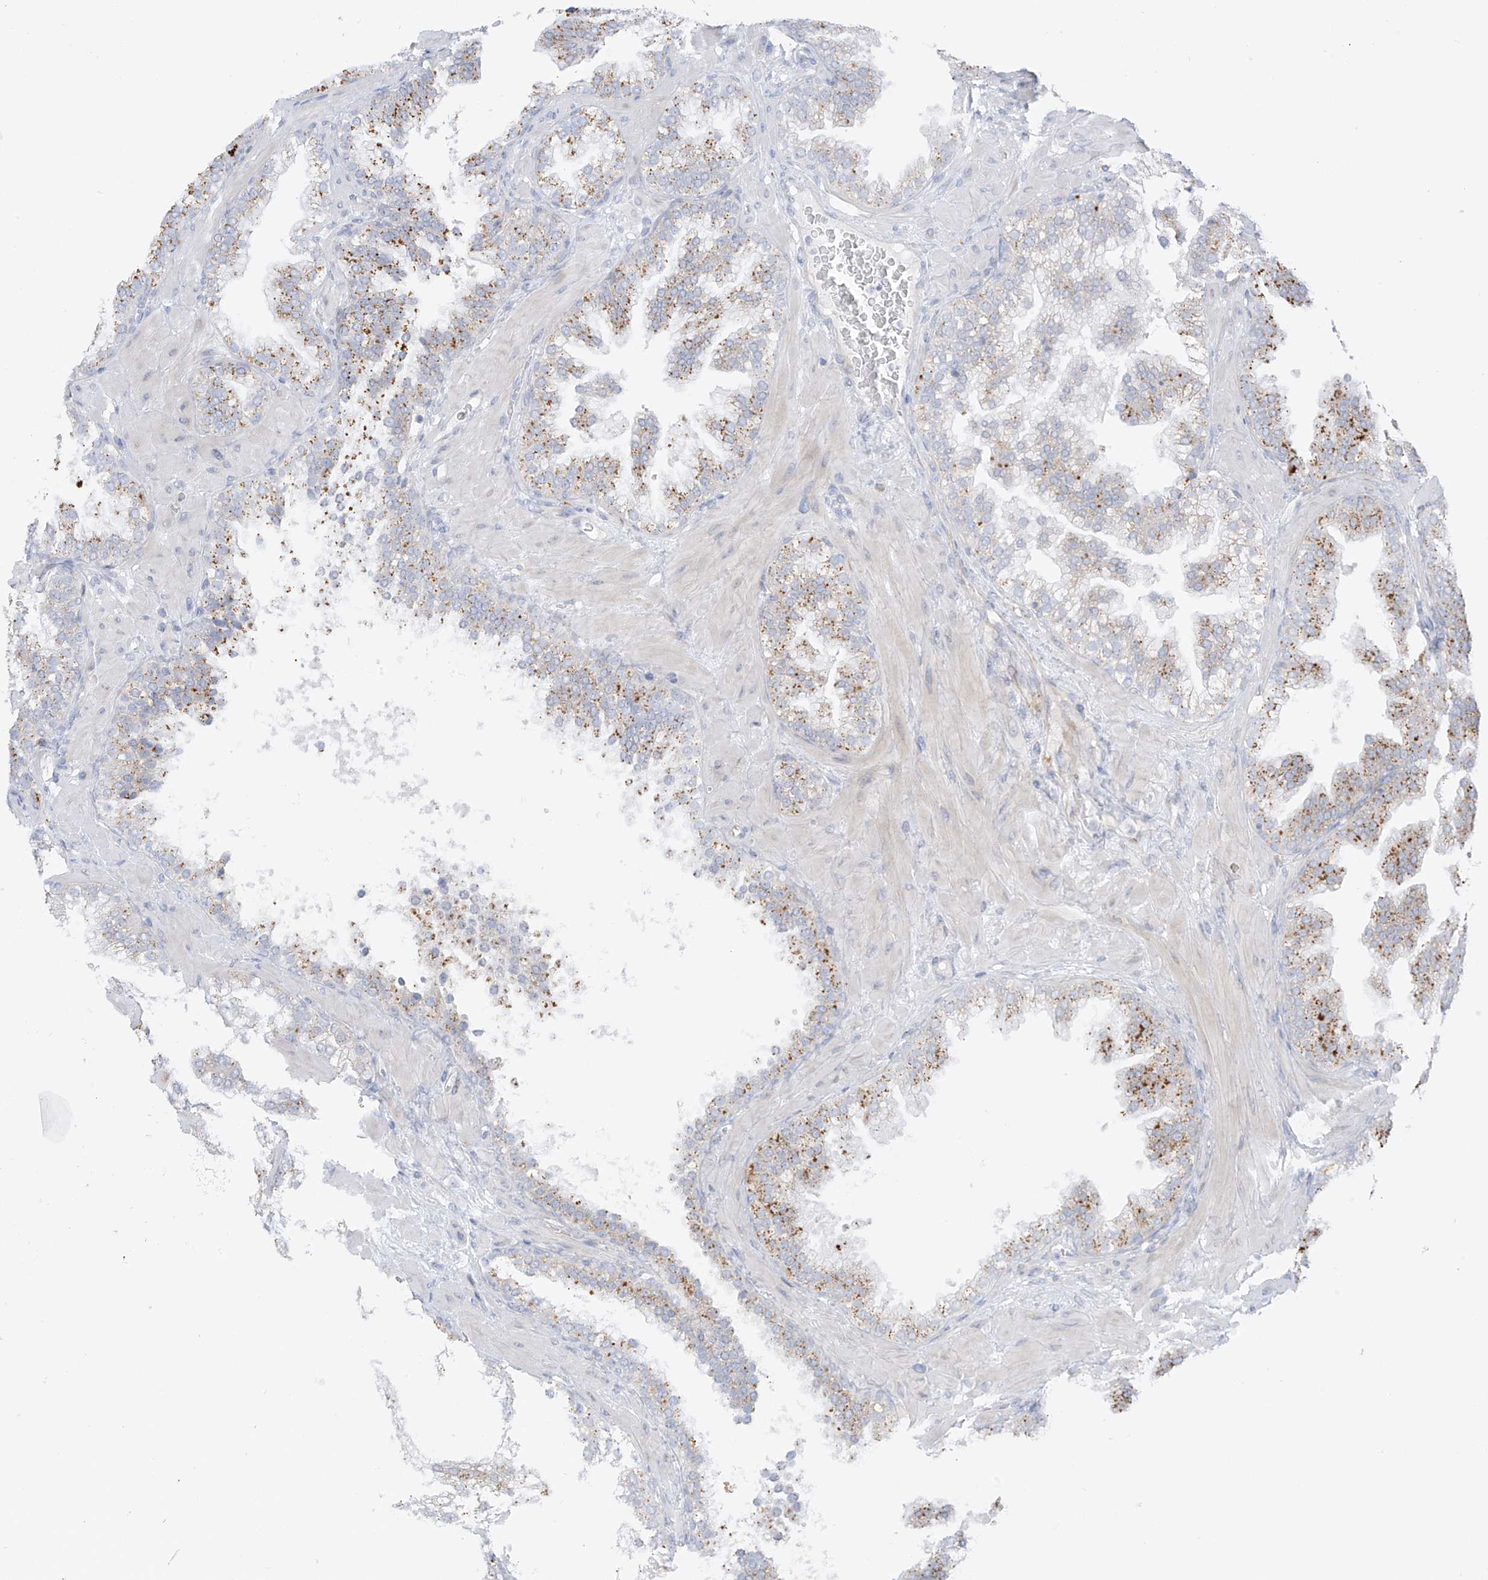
{"staining": {"intensity": "moderate", "quantity": "25%-75%", "location": "cytoplasmic/membranous"}, "tissue": "prostate cancer", "cell_type": "Tumor cells", "image_type": "cancer", "snomed": [{"axis": "morphology", "description": "Adenocarcinoma, High grade"}, {"axis": "topography", "description": "Prostate"}], "caption": "Immunohistochemical staining of human prostate cancer (adenocarcinoma (high-grade)) exhibits moderate cytoplasmic/membranous protein staining in approximately 25%-75% of tumor cells. (brown staining indicates protein expression, while blue staining denotes nuclei).", "gene": "HS6ST2", "patient": {"sex": "male", "age": 58}}